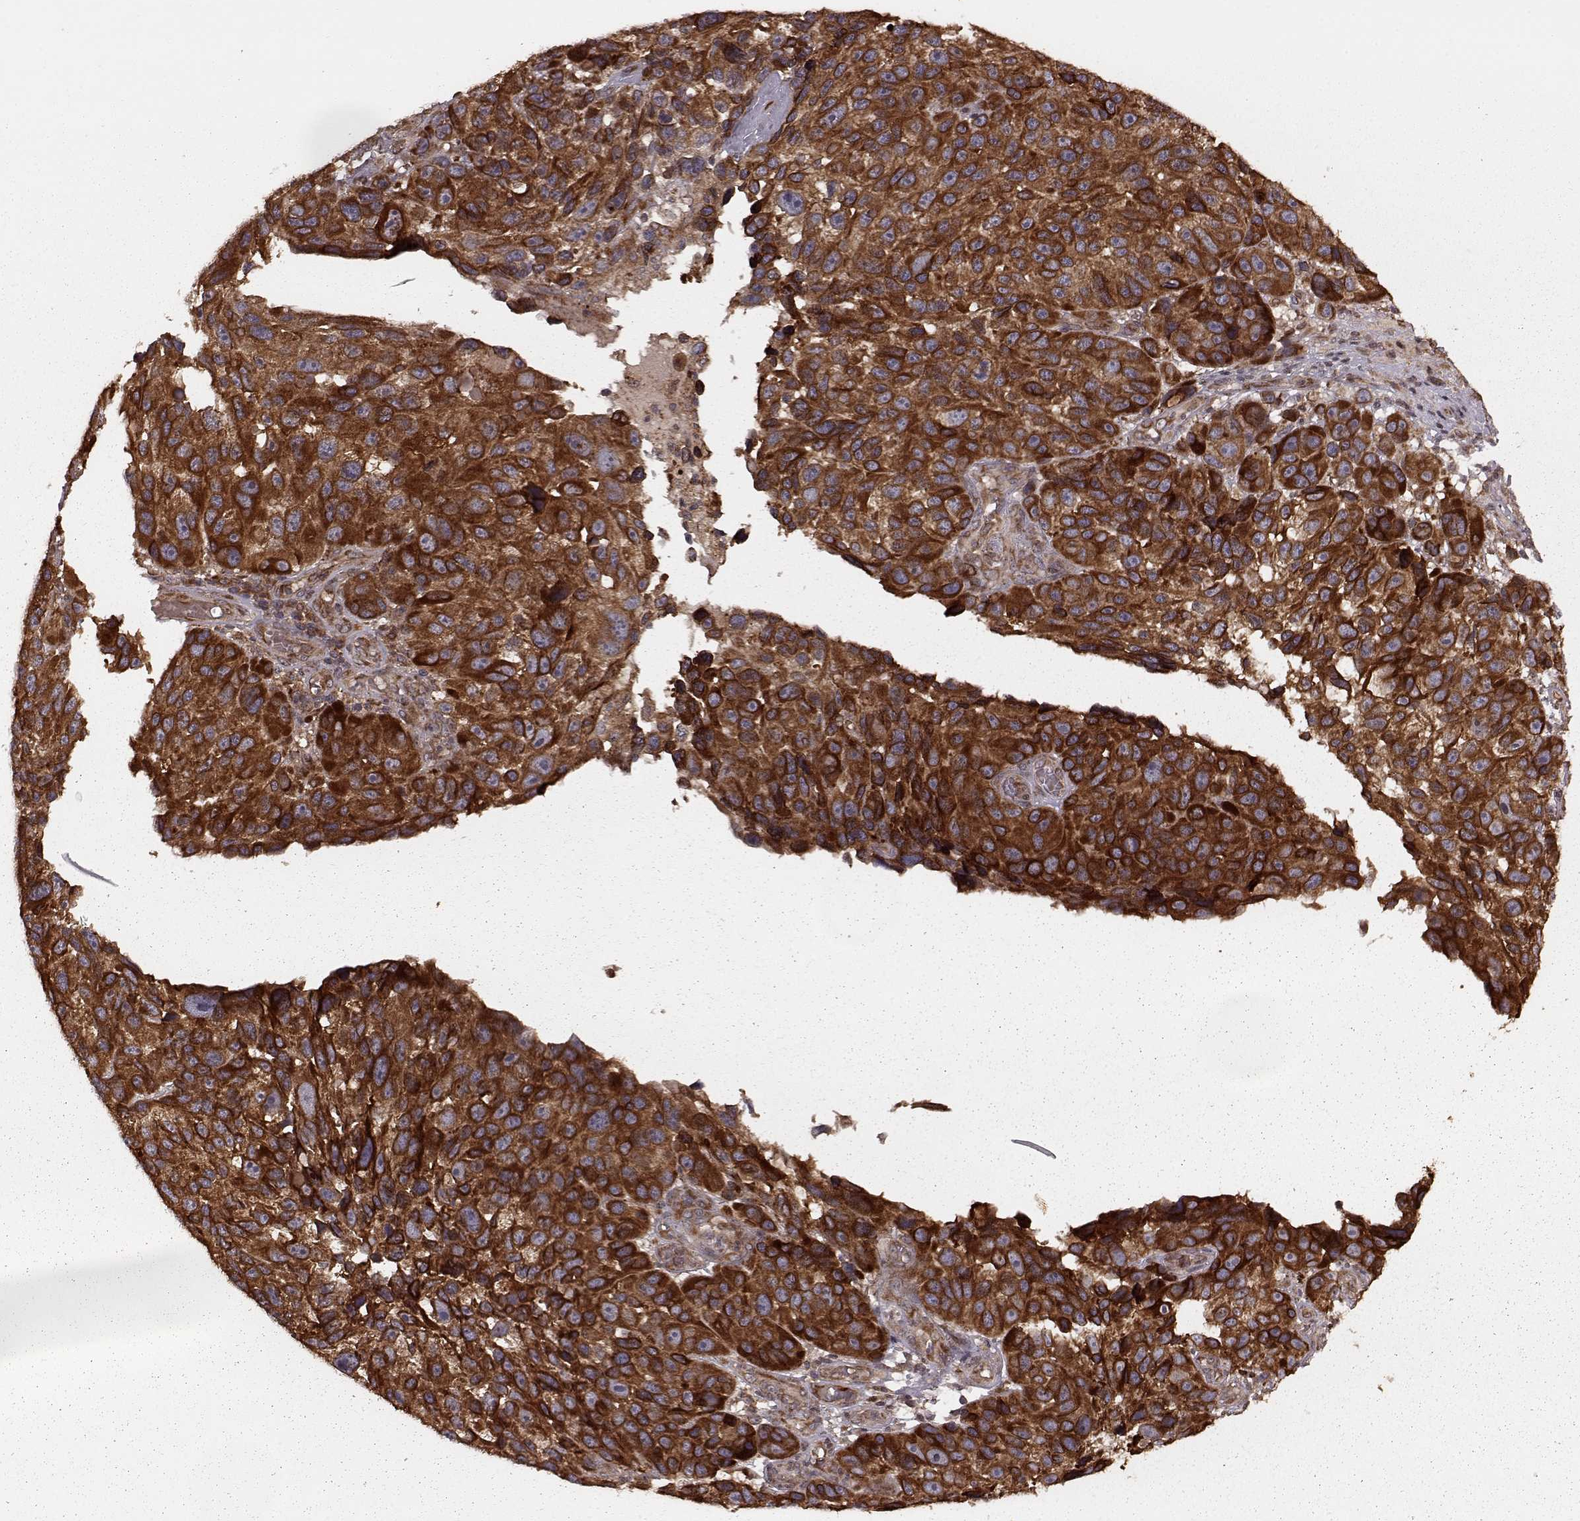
{"staining": {"intensity": "strong", "quantity": ">75%", "location": "cytoplasmic/membranous"}, "tissue": "melanoma", "cell_type": "Tumor cells", "image_type": "cancer", "snomed": [{"axis": "morphology", "description": "Malignant melanoma, NOS"}, {"axis": "topography", "description": "Skin"}], "caption": "High-power microscopy captured an immunohistochemistry micrograph of malignant melanoma, revealing strong cytoplasmic/membranous expression in approximately >75% of tumor cells.", "gene": "AGPAT1", "patient": {"sex": "male", "age": 53}}